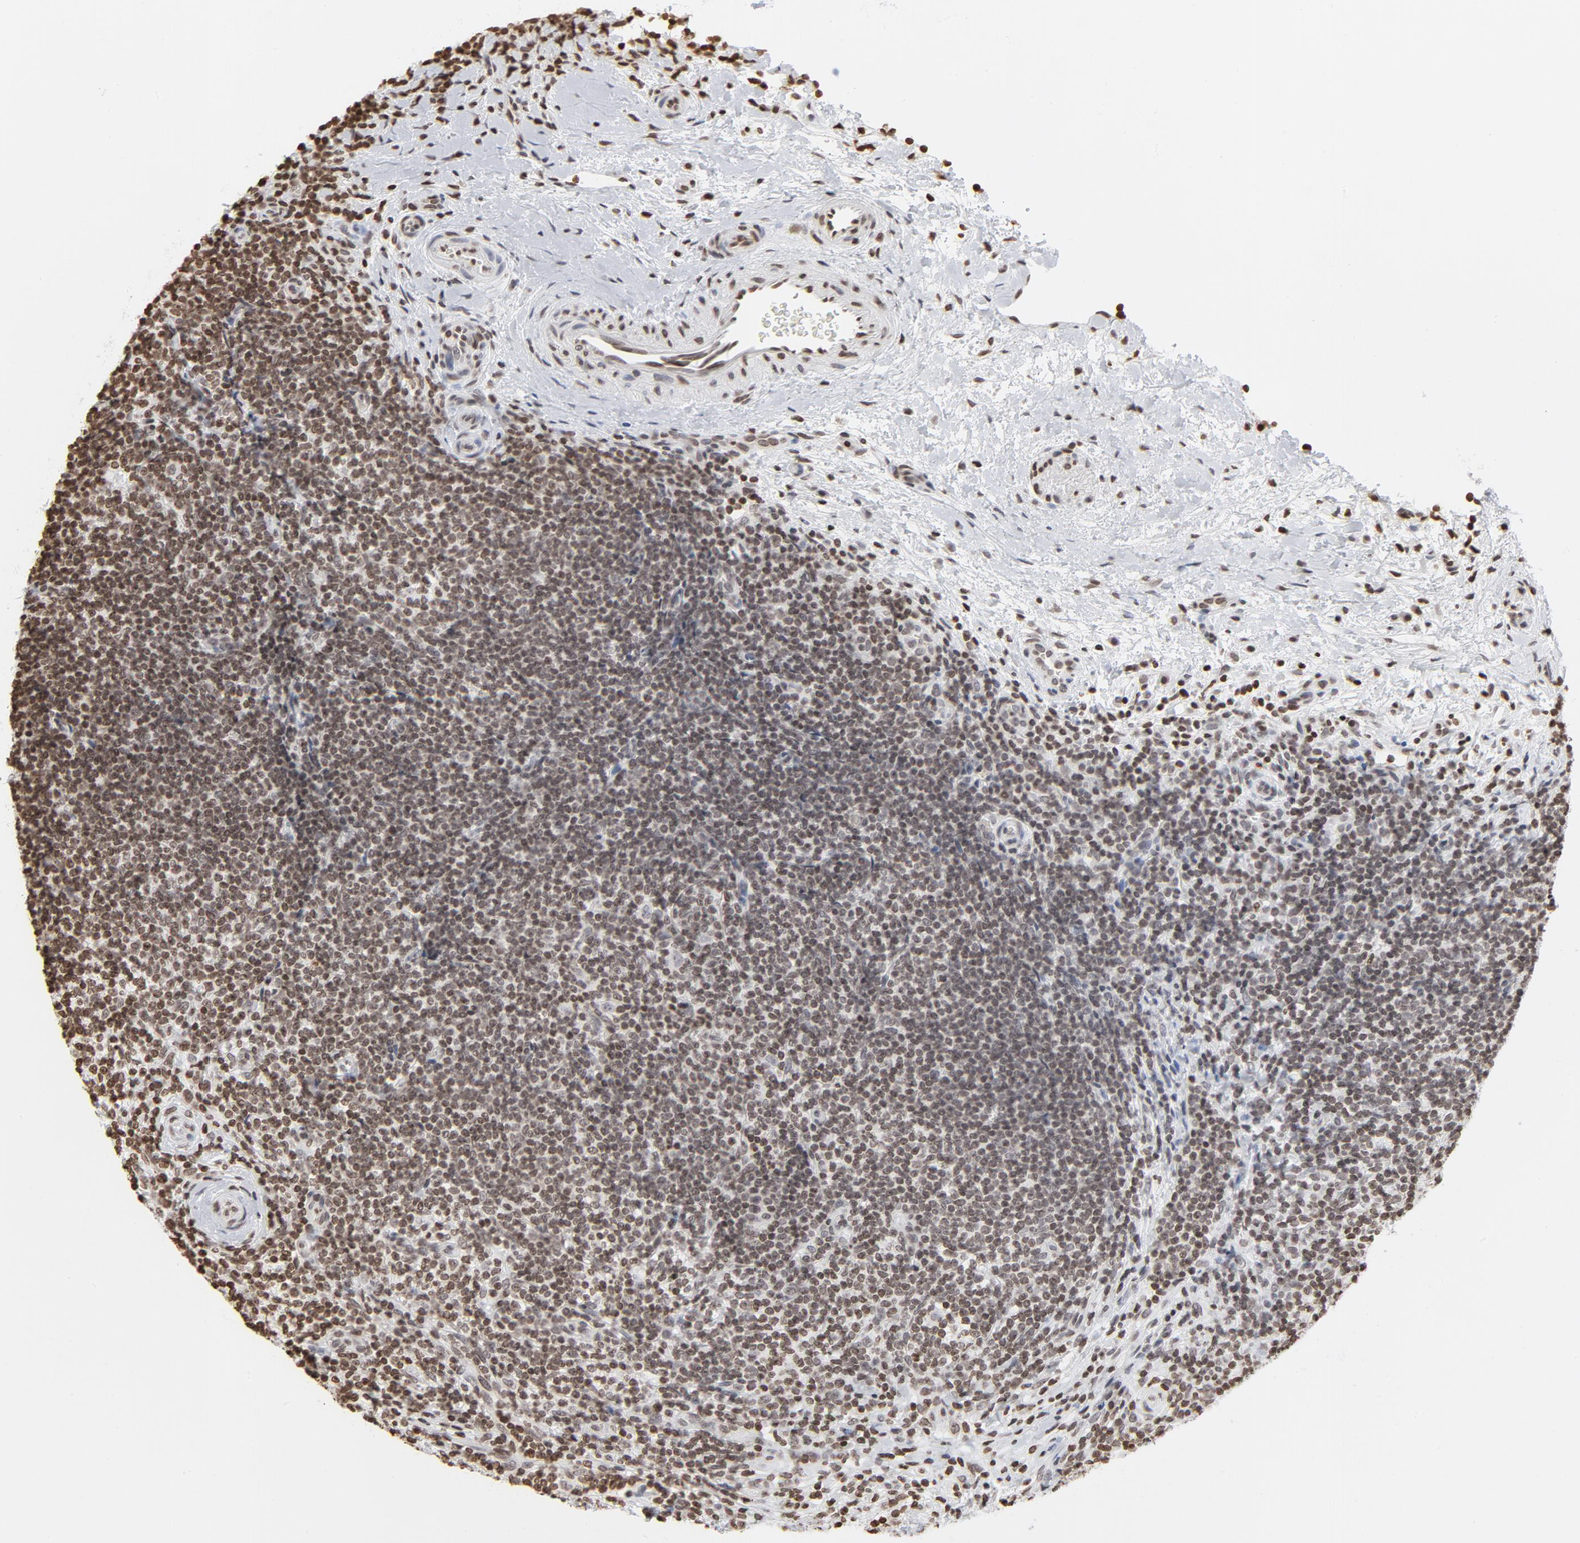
{"staining": {"intensity": "weak", "quantity": ">75%", "location": "nuclear"}, "tissue": "lymphoma", "cell_type": "Tumor cells", "image_type": "cancer", "snomed": [{"axis": "morphology", "description": "Malignant lymphoma, non-Hodgkin's type, Low grade"}, {"axis": "topography", "description": "Lymph node"}], "caption": "There is low levels of weak nuclear positivity in tumor cells of low-grade malignant lymphoma, non-Hodgkin's type, as demonstrated by immunohistochemical staining (brown color).", "gene": "H2AC12", "patient": {"sex": "female", "age": 76}}